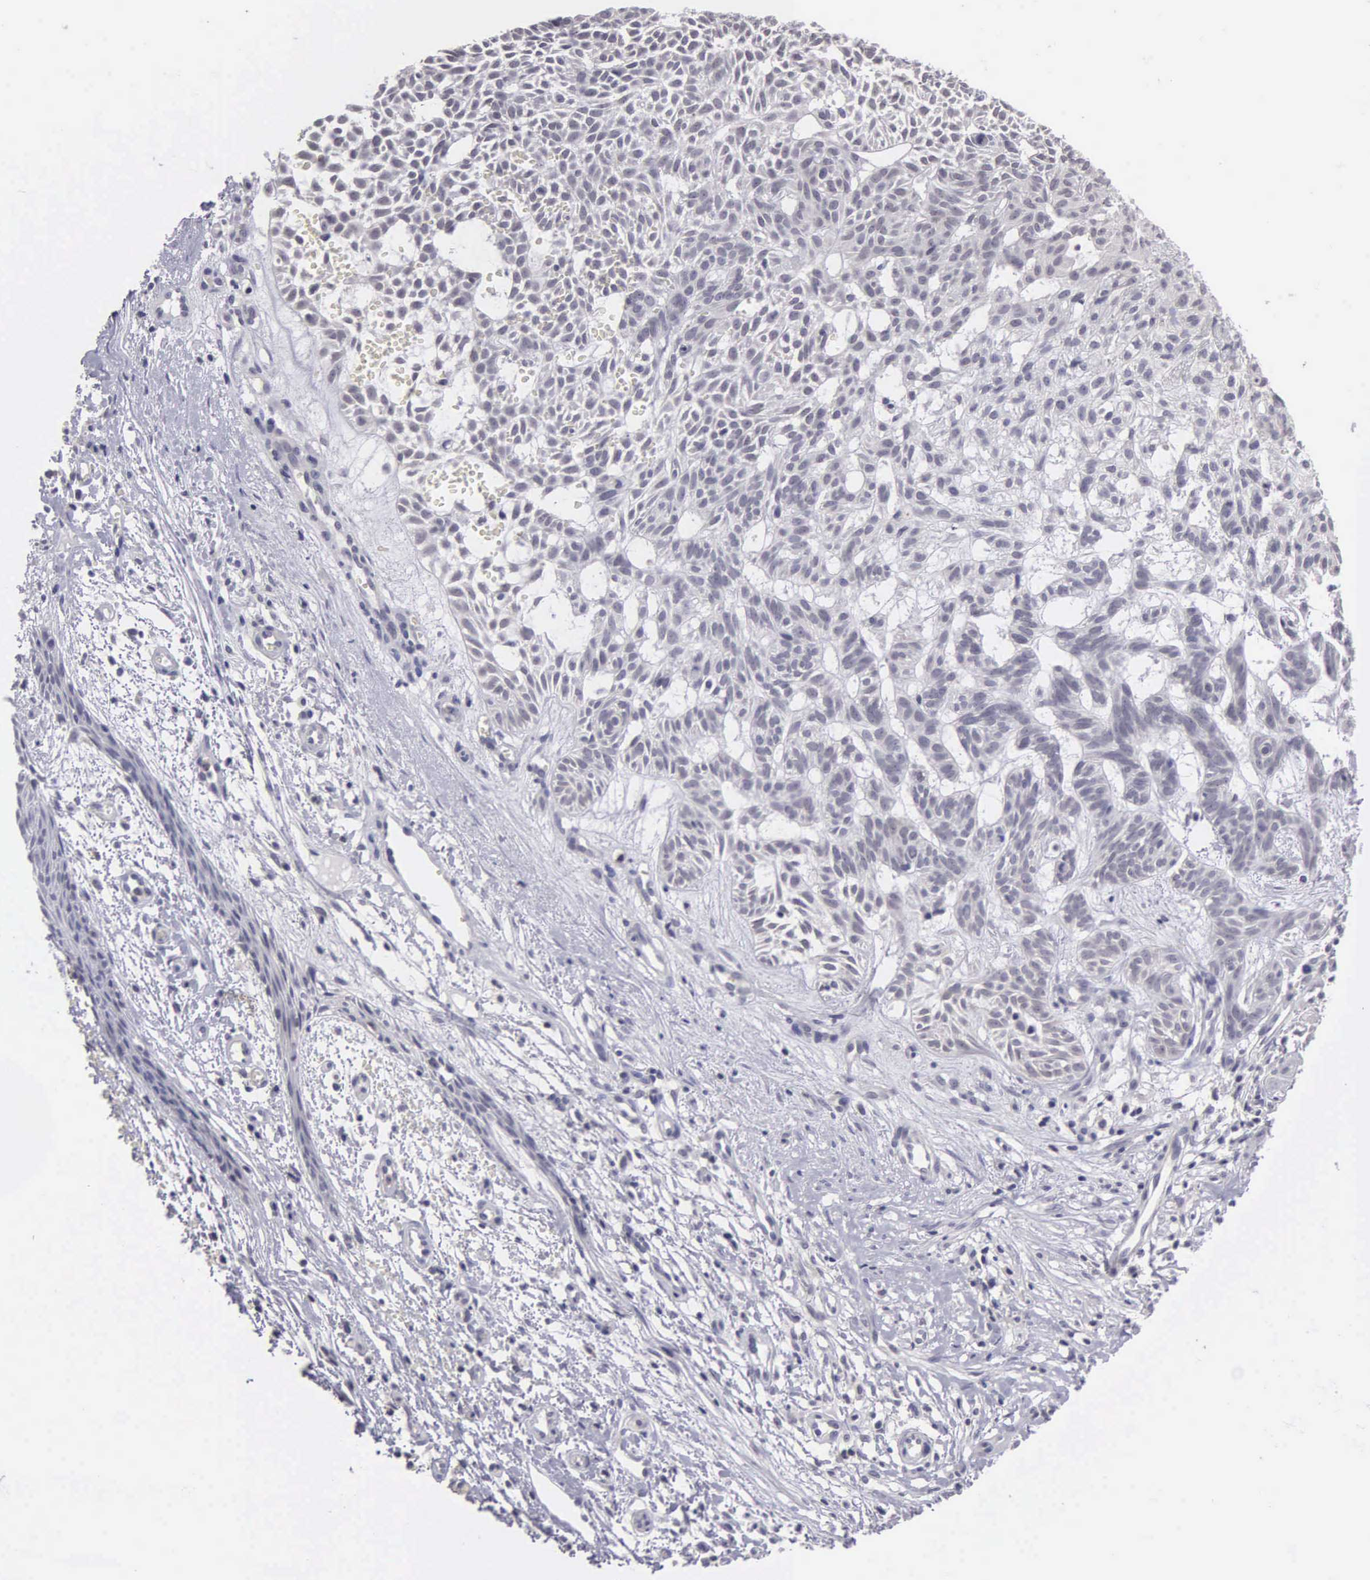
{"staining": {"intensity": "negative", "quantity": "none", "location": "none"}, "tissue": "skin cancer", "cell_type": "Tumor cells", "image_type": "cancer", "snomed": [{"axis": "morphology", "description": "Basal cell carcinoma"}, {"axis": "topography", "description": "Skin"}], "caption": "There is no significant expression in tumor cells of skin cancer (basal cell carcinoma).", "gene": "BRD1", "patient": {"sex": "male", "age": 75}}